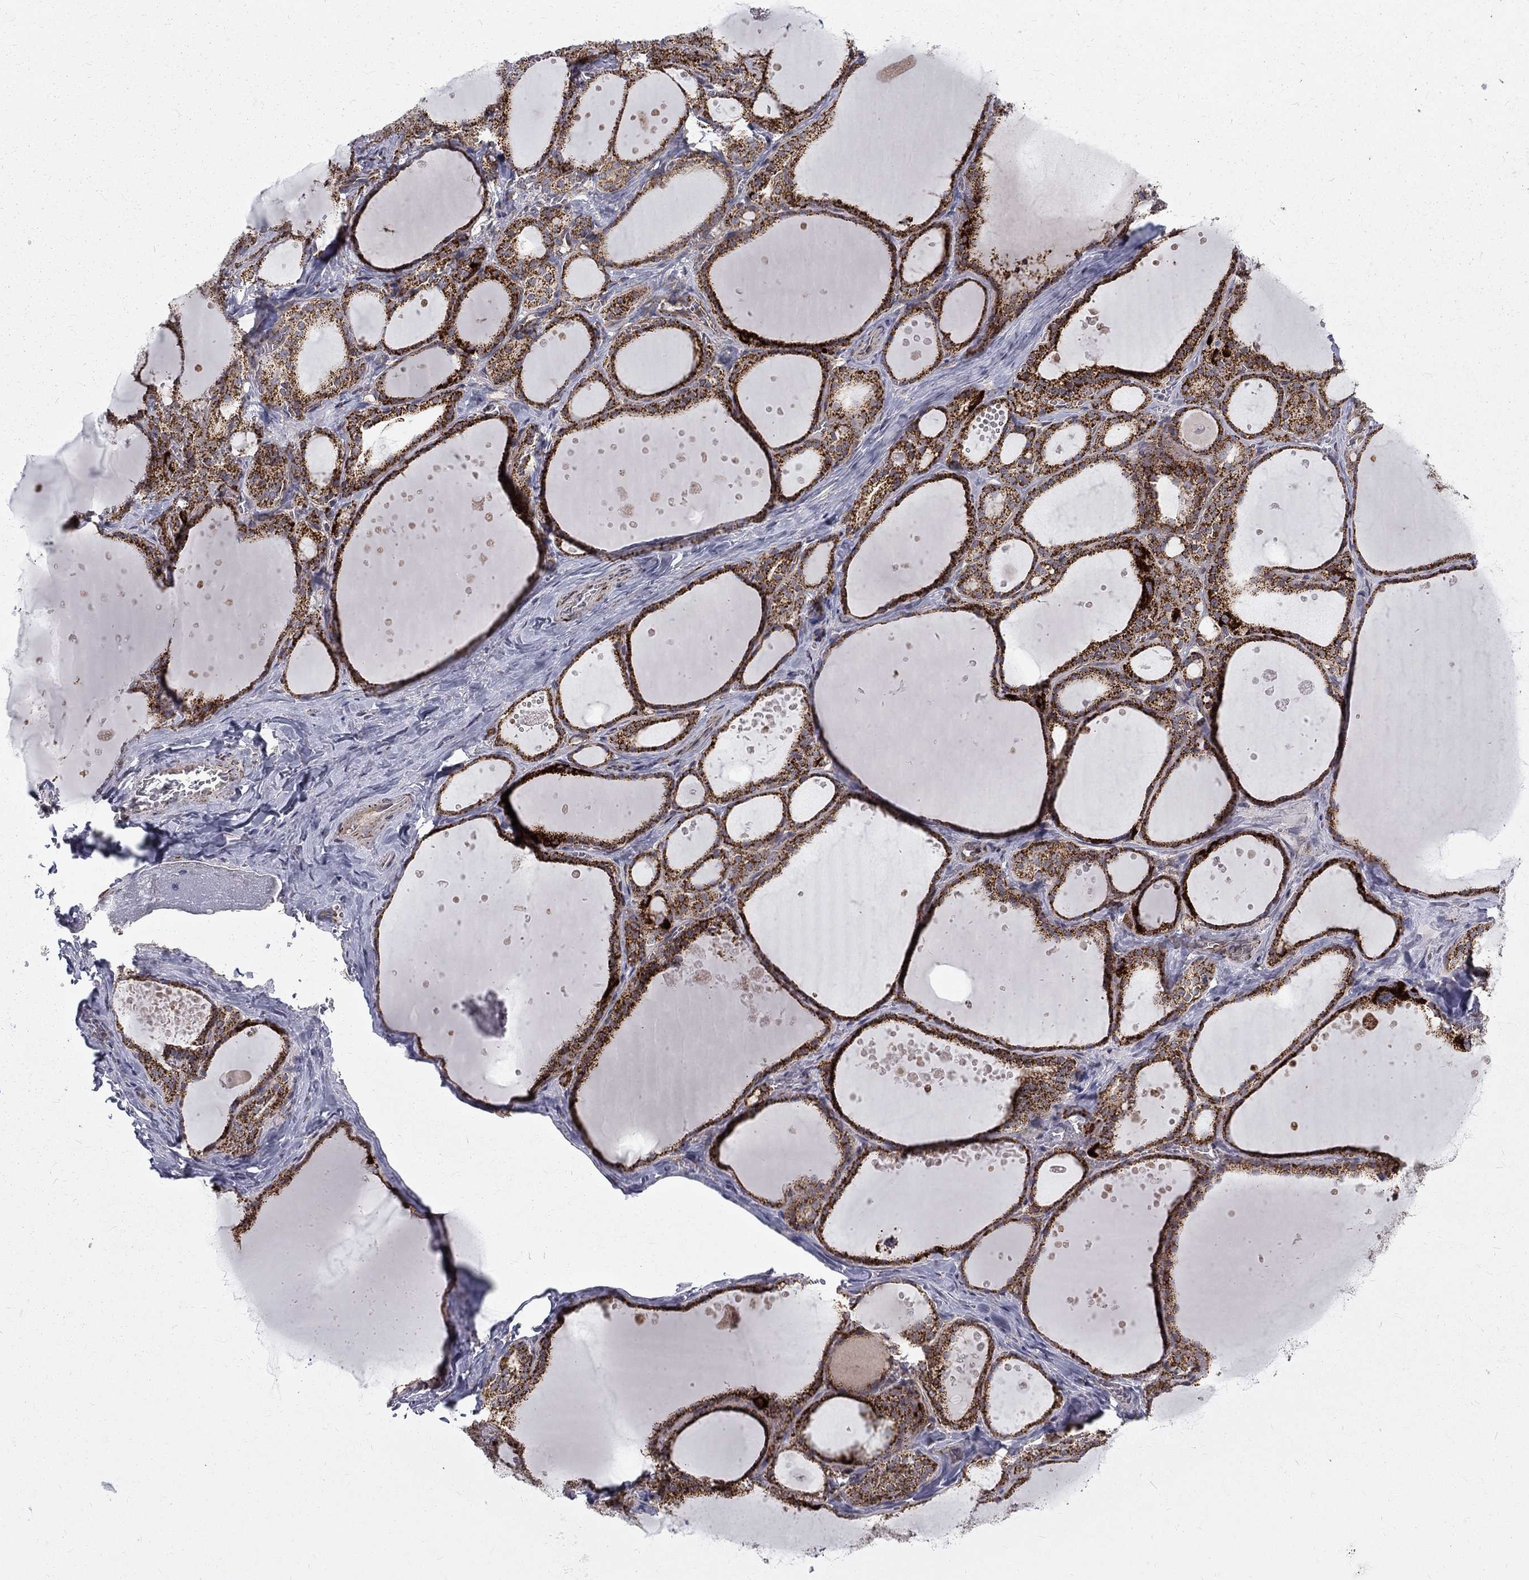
{"staining": {"intensity": "strong", "quantity": ">75%", "location": "cytoplasmic/membranous"}, "tissue": "thyroid gland", "cell_type": "Glandular cells", "image_type": "normal", "snomed": [{"axis": "morphology", "description": "Normal tissue, NOS"}, {"axis": "topography", "description": "Thyroid gland"}], "caption": "The image shows immunohistochemical staining of unremarkable thyroid gland. There is strong cytoplasmic/membranous positivity is seen in approximately >75% of glandular cells.", "gene": "ALDH1B1", "patient": {"sex": "male", "age": 63}}